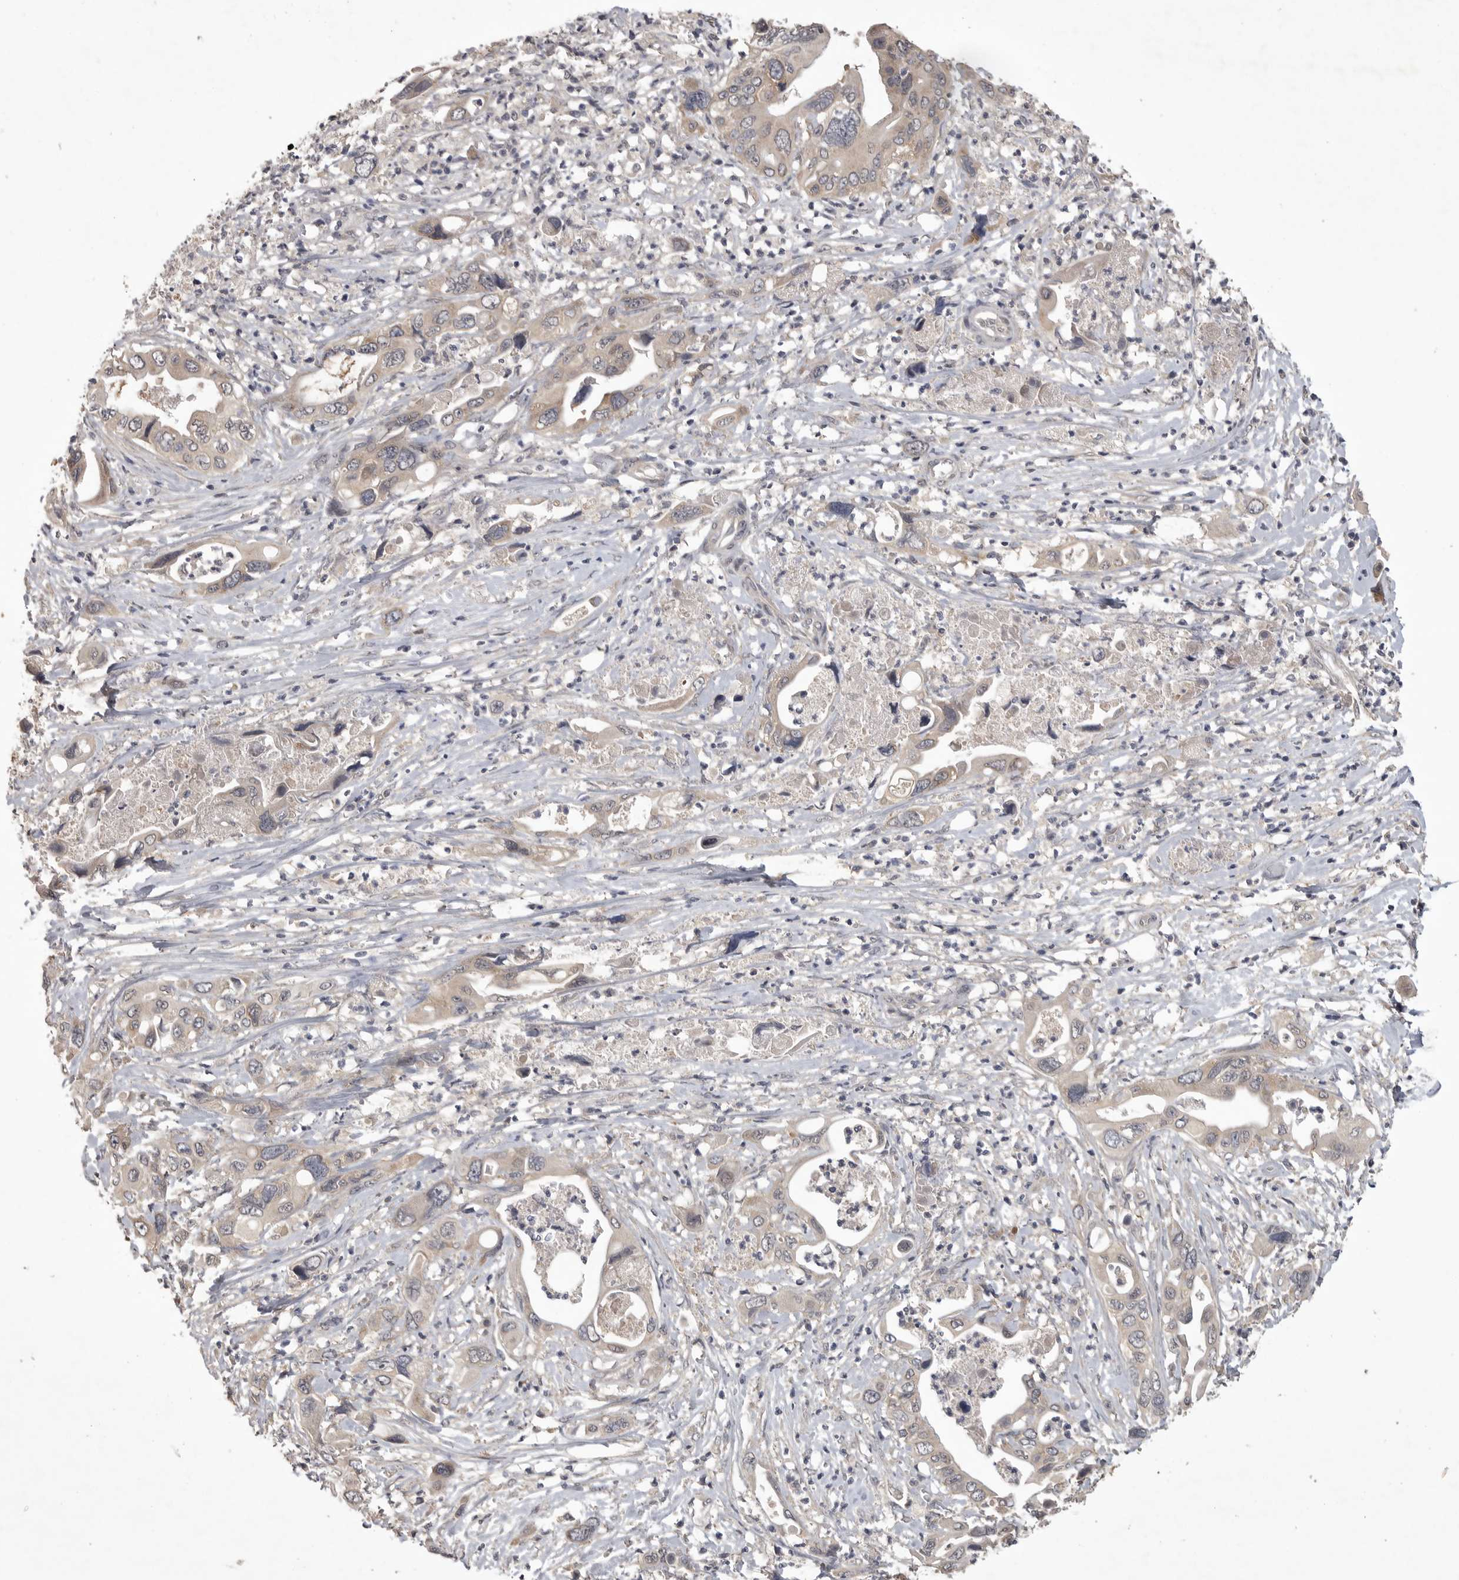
{"staining": {"intensity": "weak", "quantity": "25%-75%", "location": "cytoplasmic/membranous"}, "tissue": "pancreatic cancer", "cell_type": "Tumor cells", "image_type": "cancer", "snomed": [{"axis": "morphology", "description": "Adenocarcinoma, NOS"}, {"axis": "topography", "description": "Pancreas"}], "caption": "Tumor cells exhibit low levels of weak cytoplasmic/membranous staining in about 25%-75% of cells in pancreatic adenocarcinoma.", "gene": "ZNF114", "patient": {"sex": "male", "age": 66}}